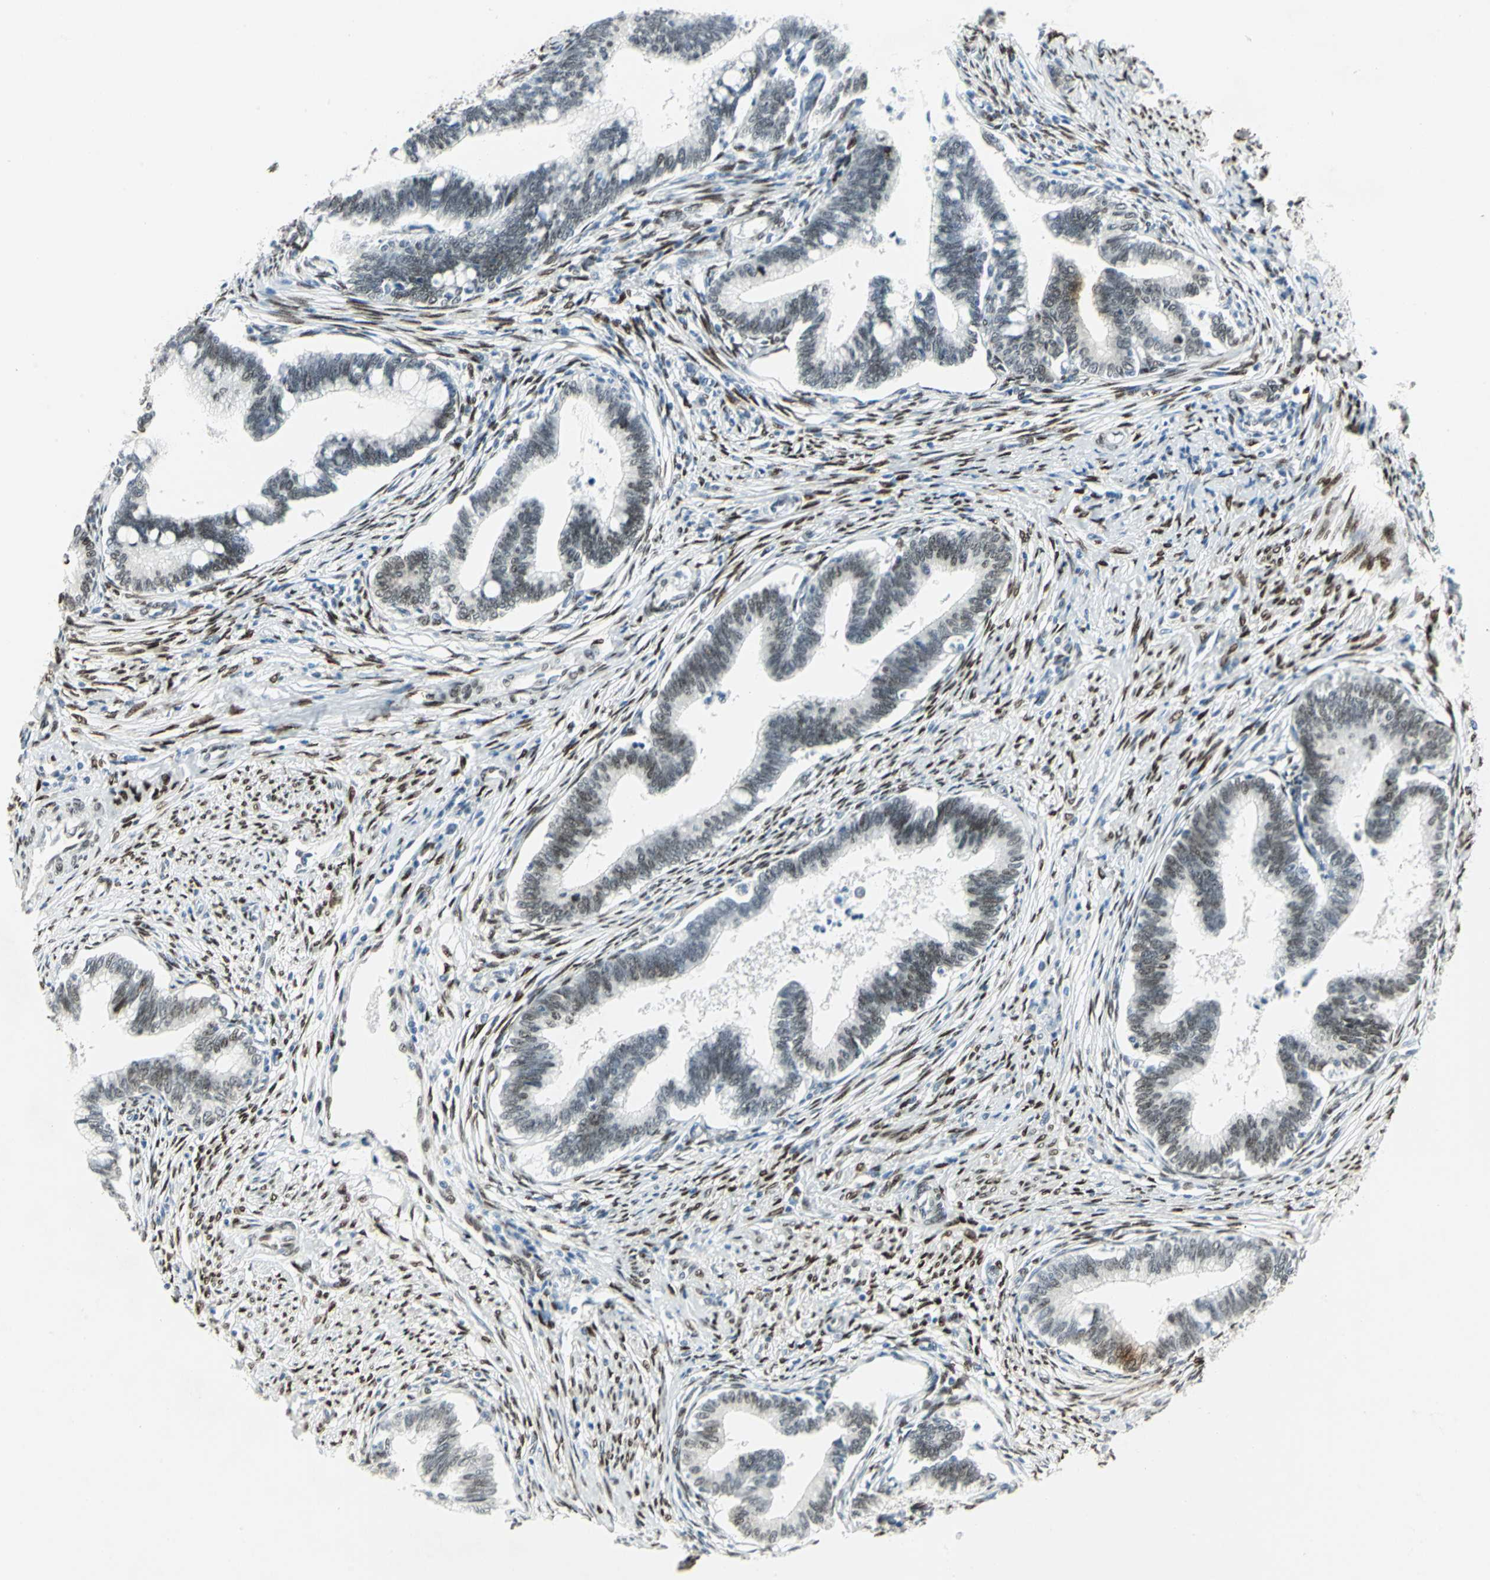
{"staining": {"intensity": "weak", "quantity": ">75%", "location": "nuclear"}, "tissue": "cervical cancer", "cell_type": "Tumor cells", "image_type": "cancer", "snomed": [{"axis": "morphology", "description": "Adenocarcinoma, NOS"}, {"axis": "topography", "description": "Cervix"}], "caption": "Protein positivity by immunohistochemistry (IHC) reveals weak nuclear staining in about >75% of tumor cells in cervical adenocarcinoma.", "gene": "MEIS2", "patient": {"sex": "female", "age": 36}}